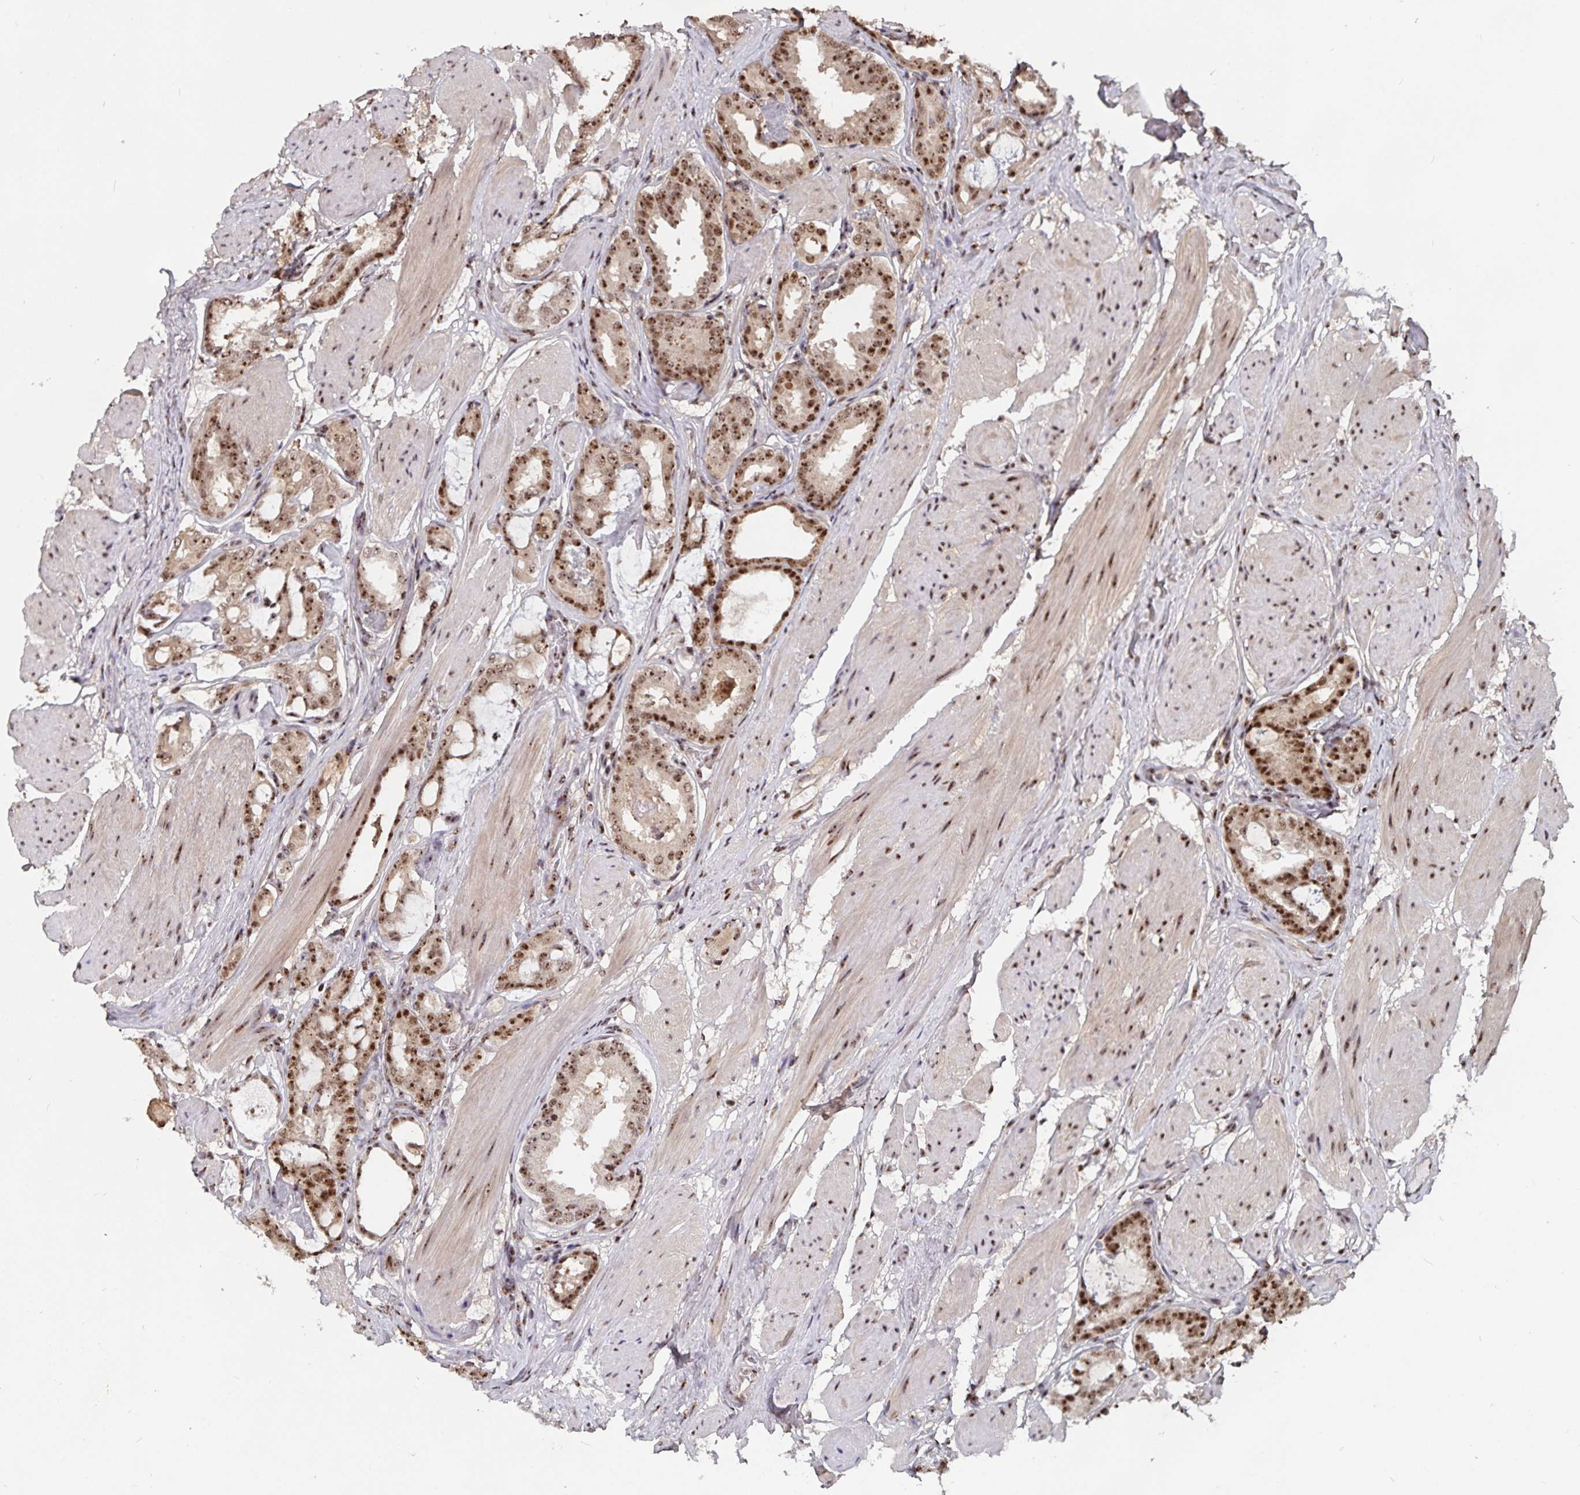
{"staining": {"intensity": "strong", "quantity": ">75%", "location": "nuclear"}, "tissue": "prostate cancer", "cell_type": "Tumor cells", "image_type": "cancer", "snomed": [{"axis": "morphology", "description": "Adenocarcinoma, High grade"}, {"axis": "topography", "description": "Prostate"}], "caption": "A photomicrograph of prostate high-grade adenocarcinoma stained for a protein reveals strong nuclear brown staining in tumor cells.", "gene": "LAS1L", "patient": {"sex": "male", "age": 63}}